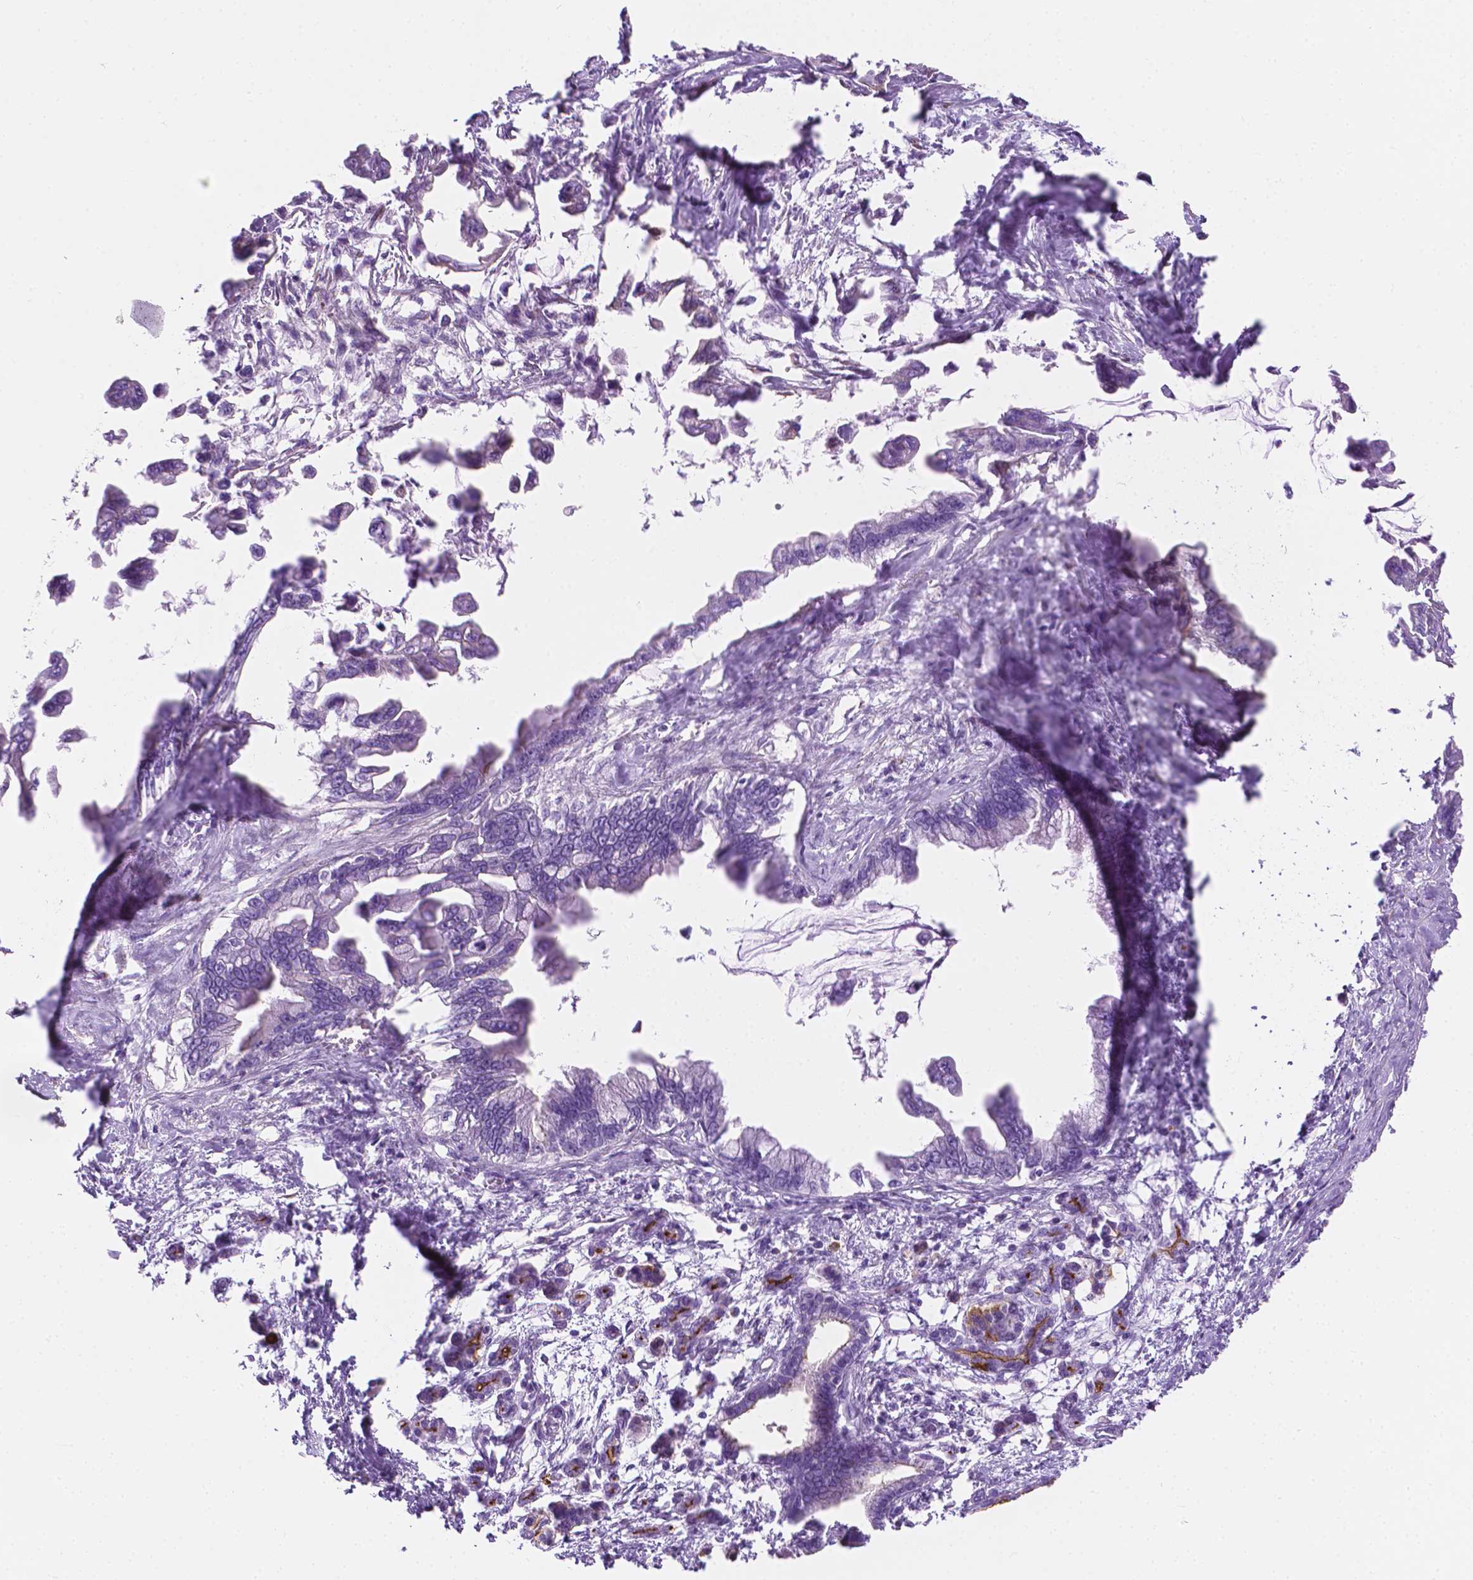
{"staining": {"intensity": "negative", "quantity": "none", "location": "none"}, "tissue": "pancreatic cancer", "cell_type": "Tumor cells", "image_type": "cancer", "snomed": [{"axis": "morphology", "description": "Adenocarcinoma, NOS"}, {"axis": "topography", "description": "Pancreas"}], "caption": "Tumor cells show no significant protein expression in pancreatic cancer.", "gene": "EPPK1", "patient": {"sex": "male", "age": 61}}